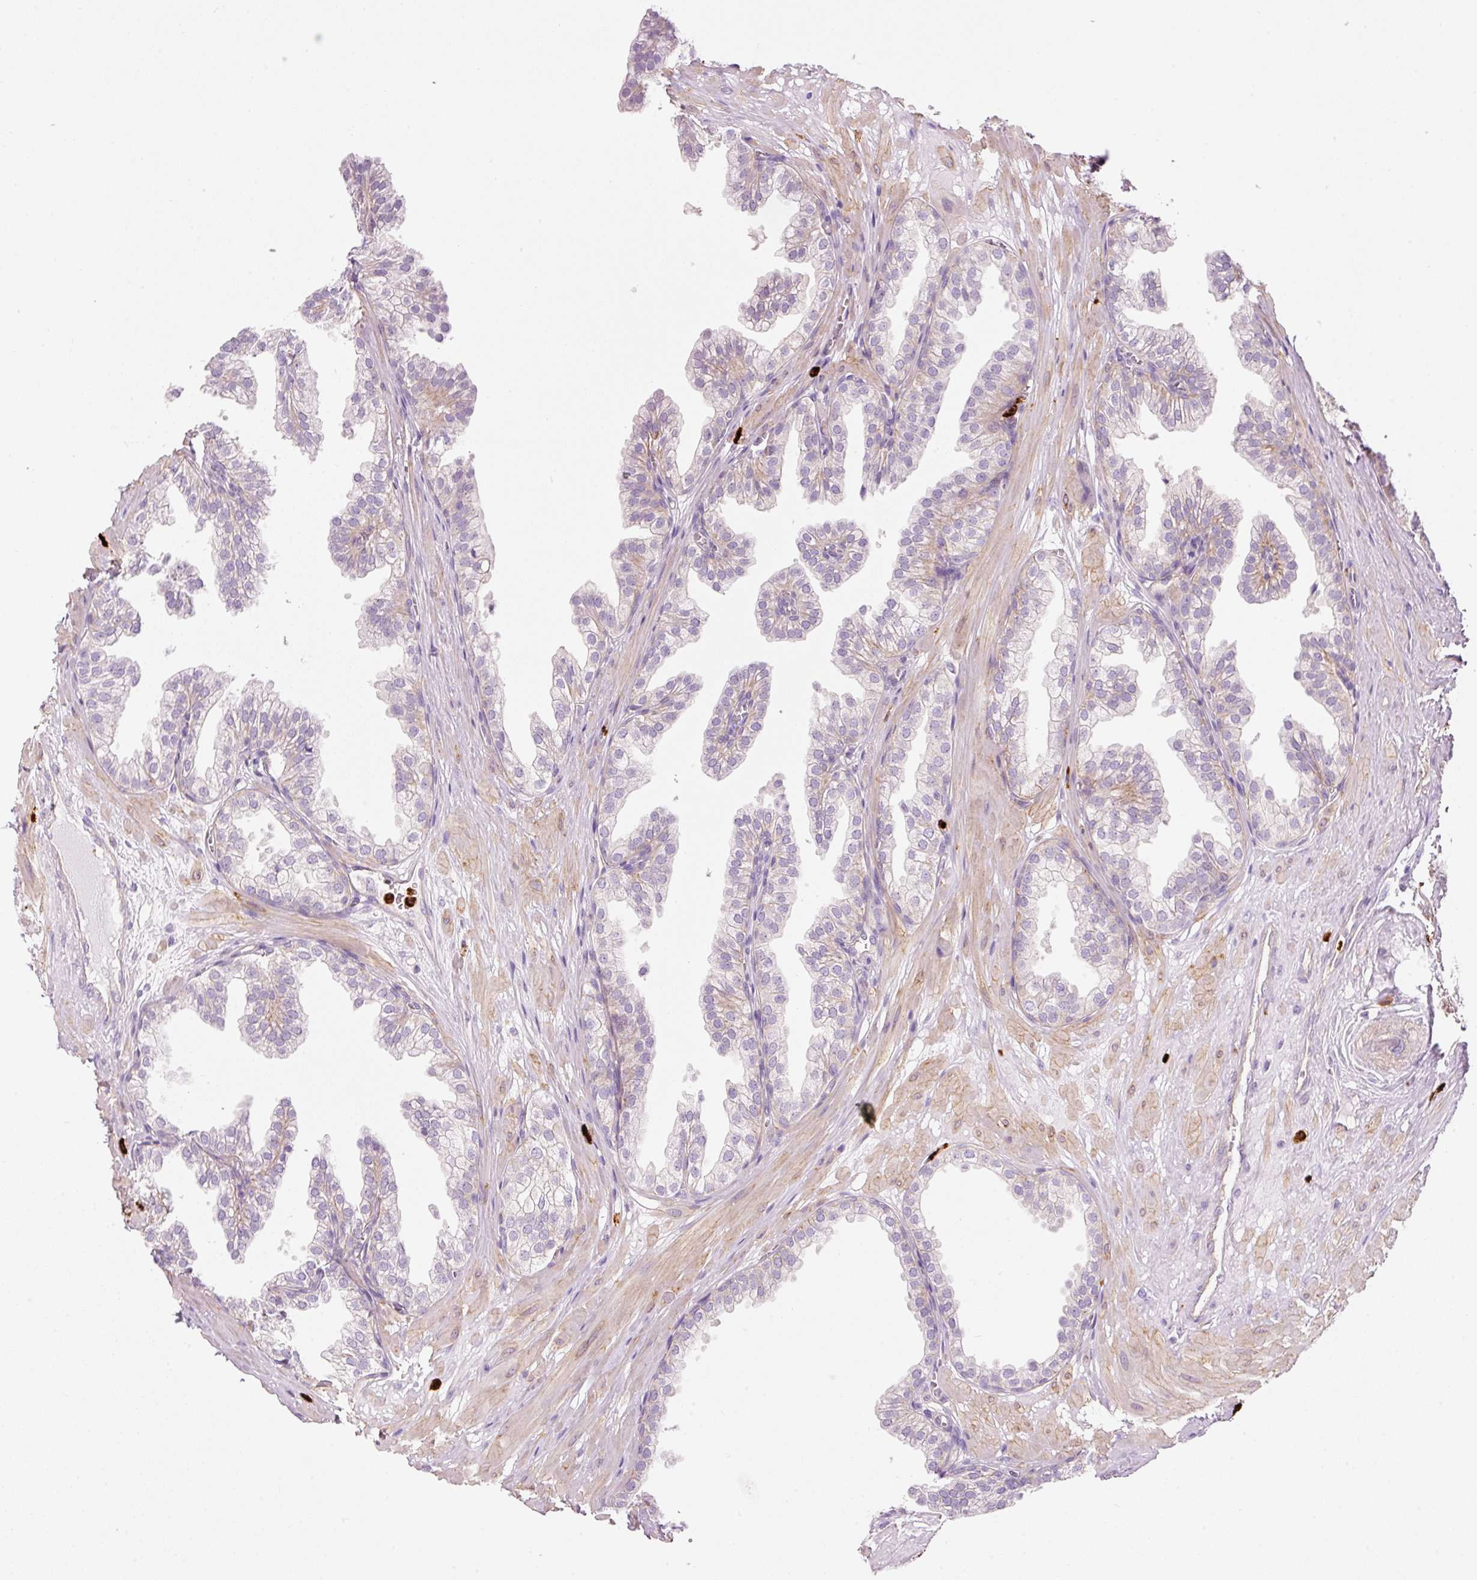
{"staining": {"intensity": "weak", "quantity": "<25%", "location": "cytoplasmic/membranous"}, "tissue": "prostate", "cell_type": "Glandular cells", "image_type": "normal", "snomed": [{"axis": "morphology", "description": "Normal tissue, NOS"}, {"axis": "topography", "description": "Prostate"}, {"axis": "topography", "description": "Peripheral nerve tissue"}], "caption": "Benign prostate was stained to show a protein in brown. There is no significant staining in glandular cells. The staining is performed using DAB (3,3'-diaminobenzidine) brown chromogen with nuclei counter-stained in using hematoxylin.", "gene": "MAP3K3", "patient": {"sex": "male", "age": 55}}